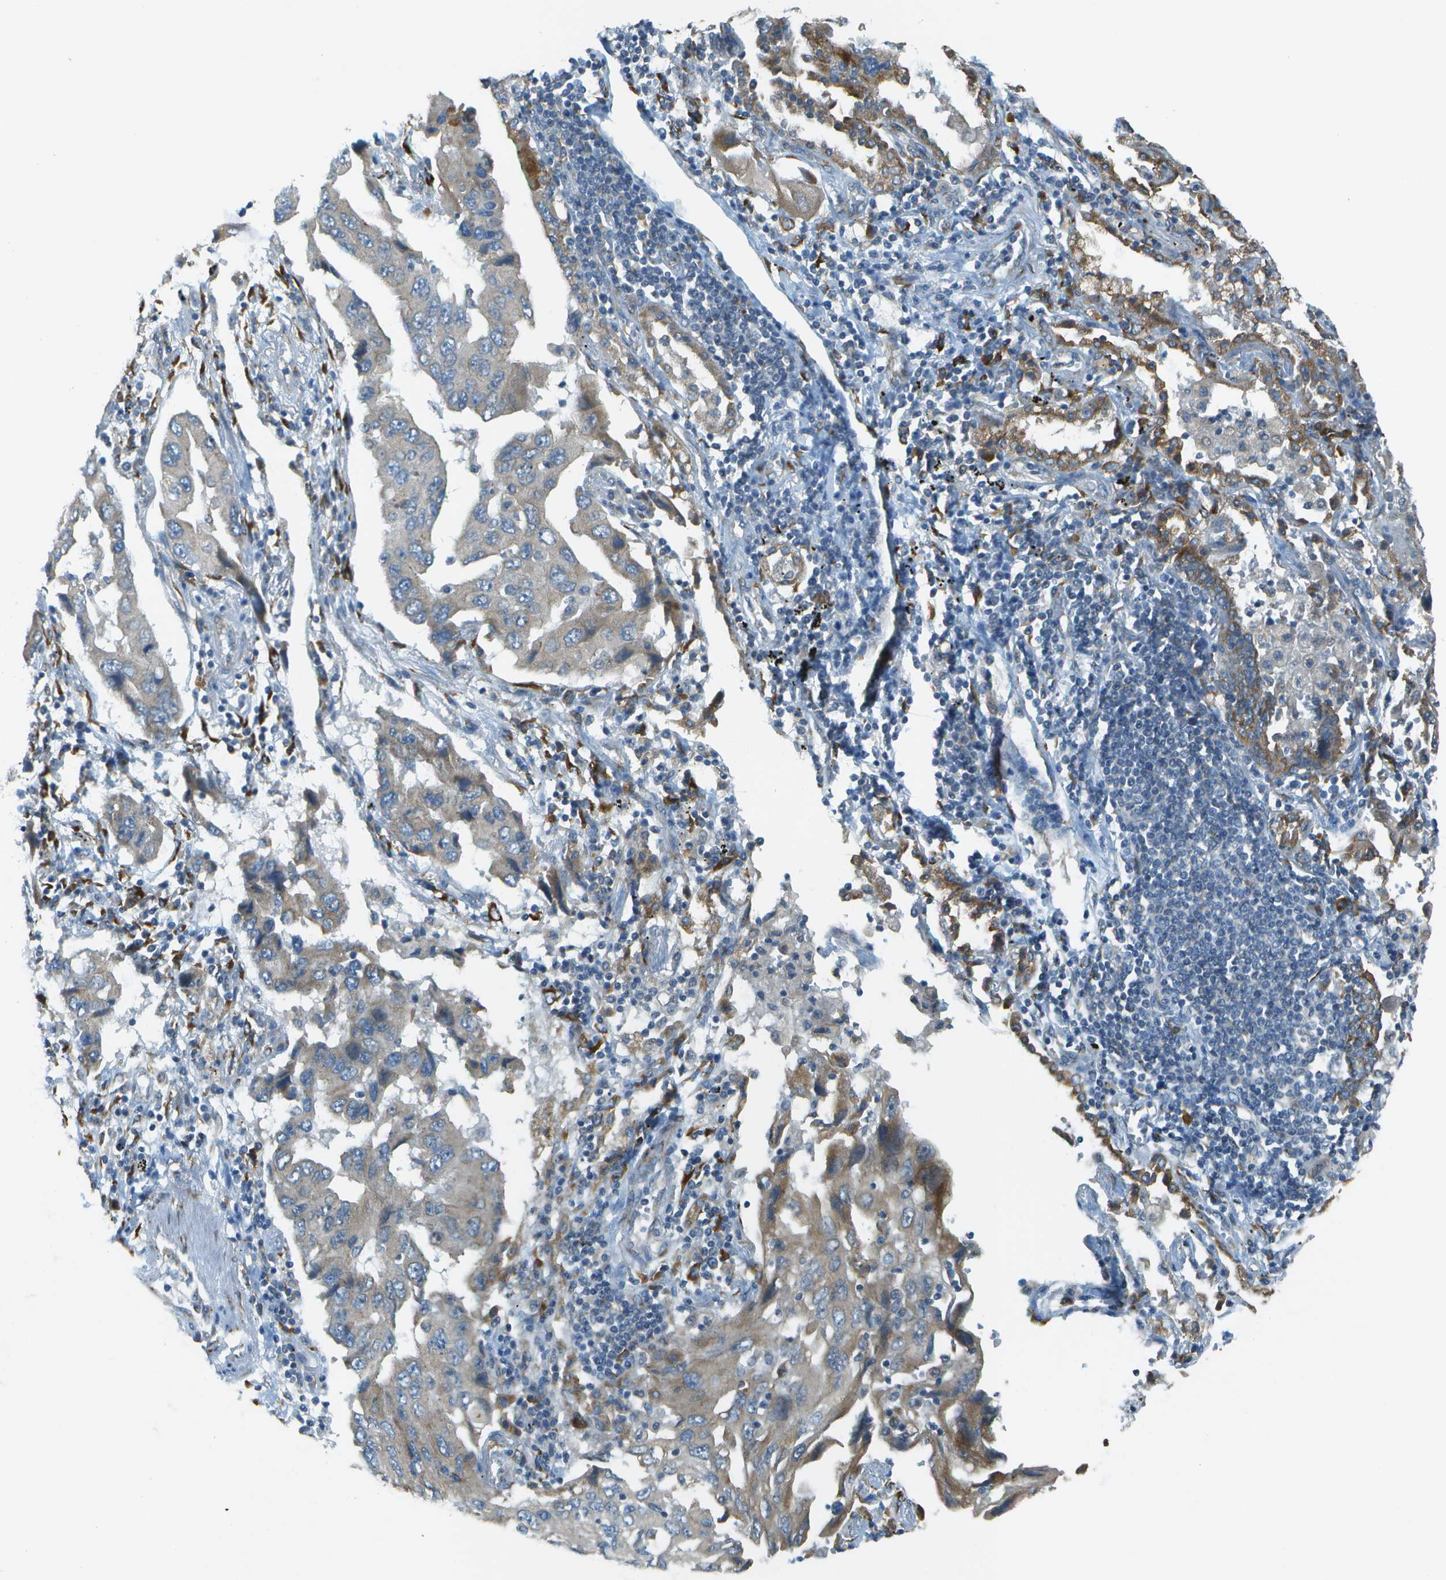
{"staining": {"intensity": "weak", "quantity": ">75%", "location": "cytoplasmic/membranous"}, "tissue": "lung cancer", "cell_type": "Tumor cells", "image_type": "cancer", "snomed": [{"axis": "morphology", "description": "Adenocarcinoma, NOS"}, {"axis": "topography", "description": "Lung"}], "caption": "Immunohistochemistry (IHC) histopathology image of neoplastic tissue: human lung cancer stained using IHC exhibits low levels of weak protein expression localized specifically in the cytoplasmic/membranous of tumor cells, appearing as a cytoplasmic/membranous brown color.", "gene": "KCTD3", "patient": {"sex": "female", "age": 65}}